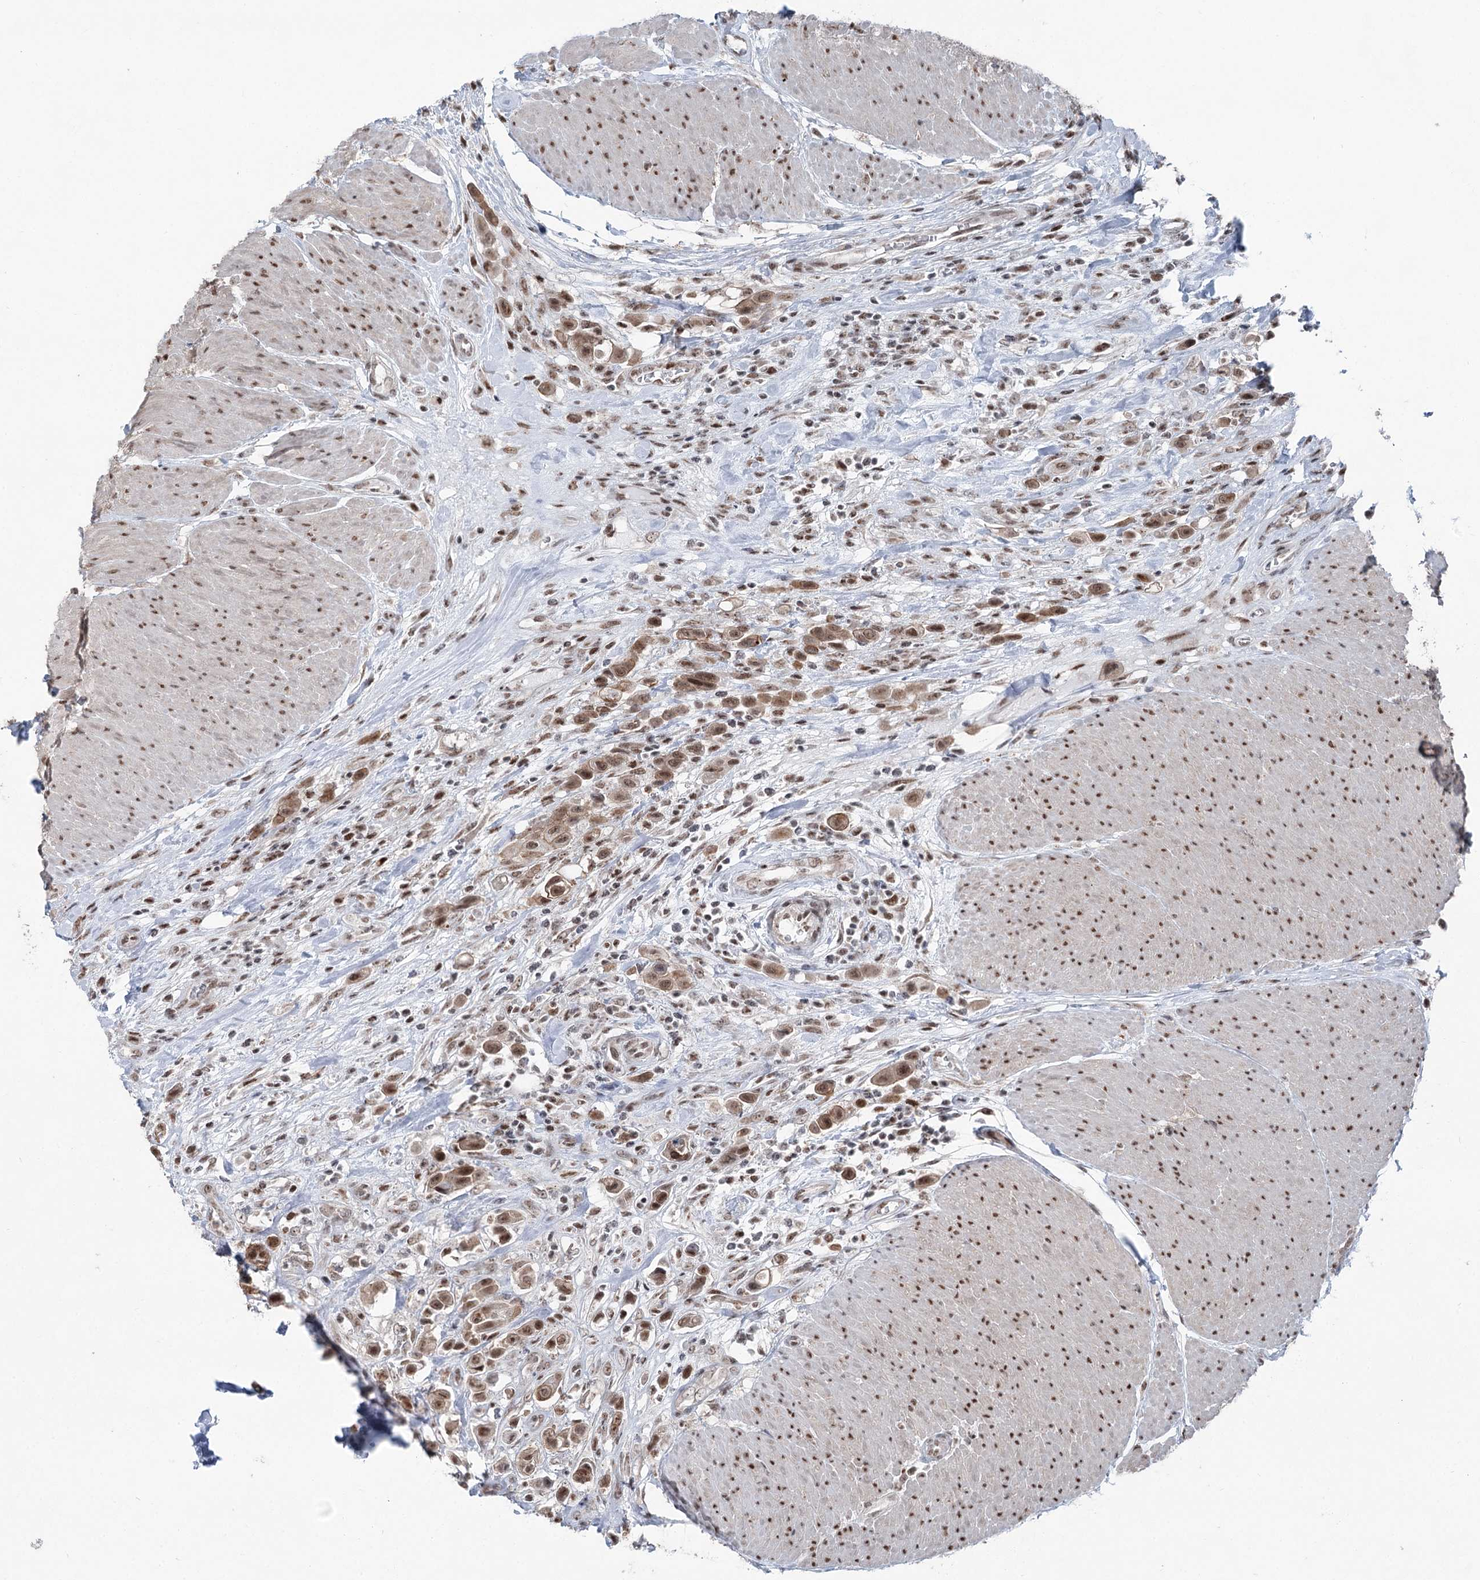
{"staining": {"intensity": "moderate", "quantity": ">75%", "location": "cytoplasmic/membranous,nuclear"}, "tissue": "urothelial cancer", "cell_type": "Tumor cells", "image_type": "cancer", "snomed": [{"axis": "morphology", "description": "Urothelial carcinoma, High grade"}, {"axis": "topography", "description": "Urinary bladder"}], "caption": "Immunohistochemical staining of urothelial cancer exhibits medium levels of moderate cytoplasmic/membranous and nuclear protein staining in about >75% of tumor cells.", "gene": "ZCCHC8", "patient": {"sex": "male", "age": 50}}